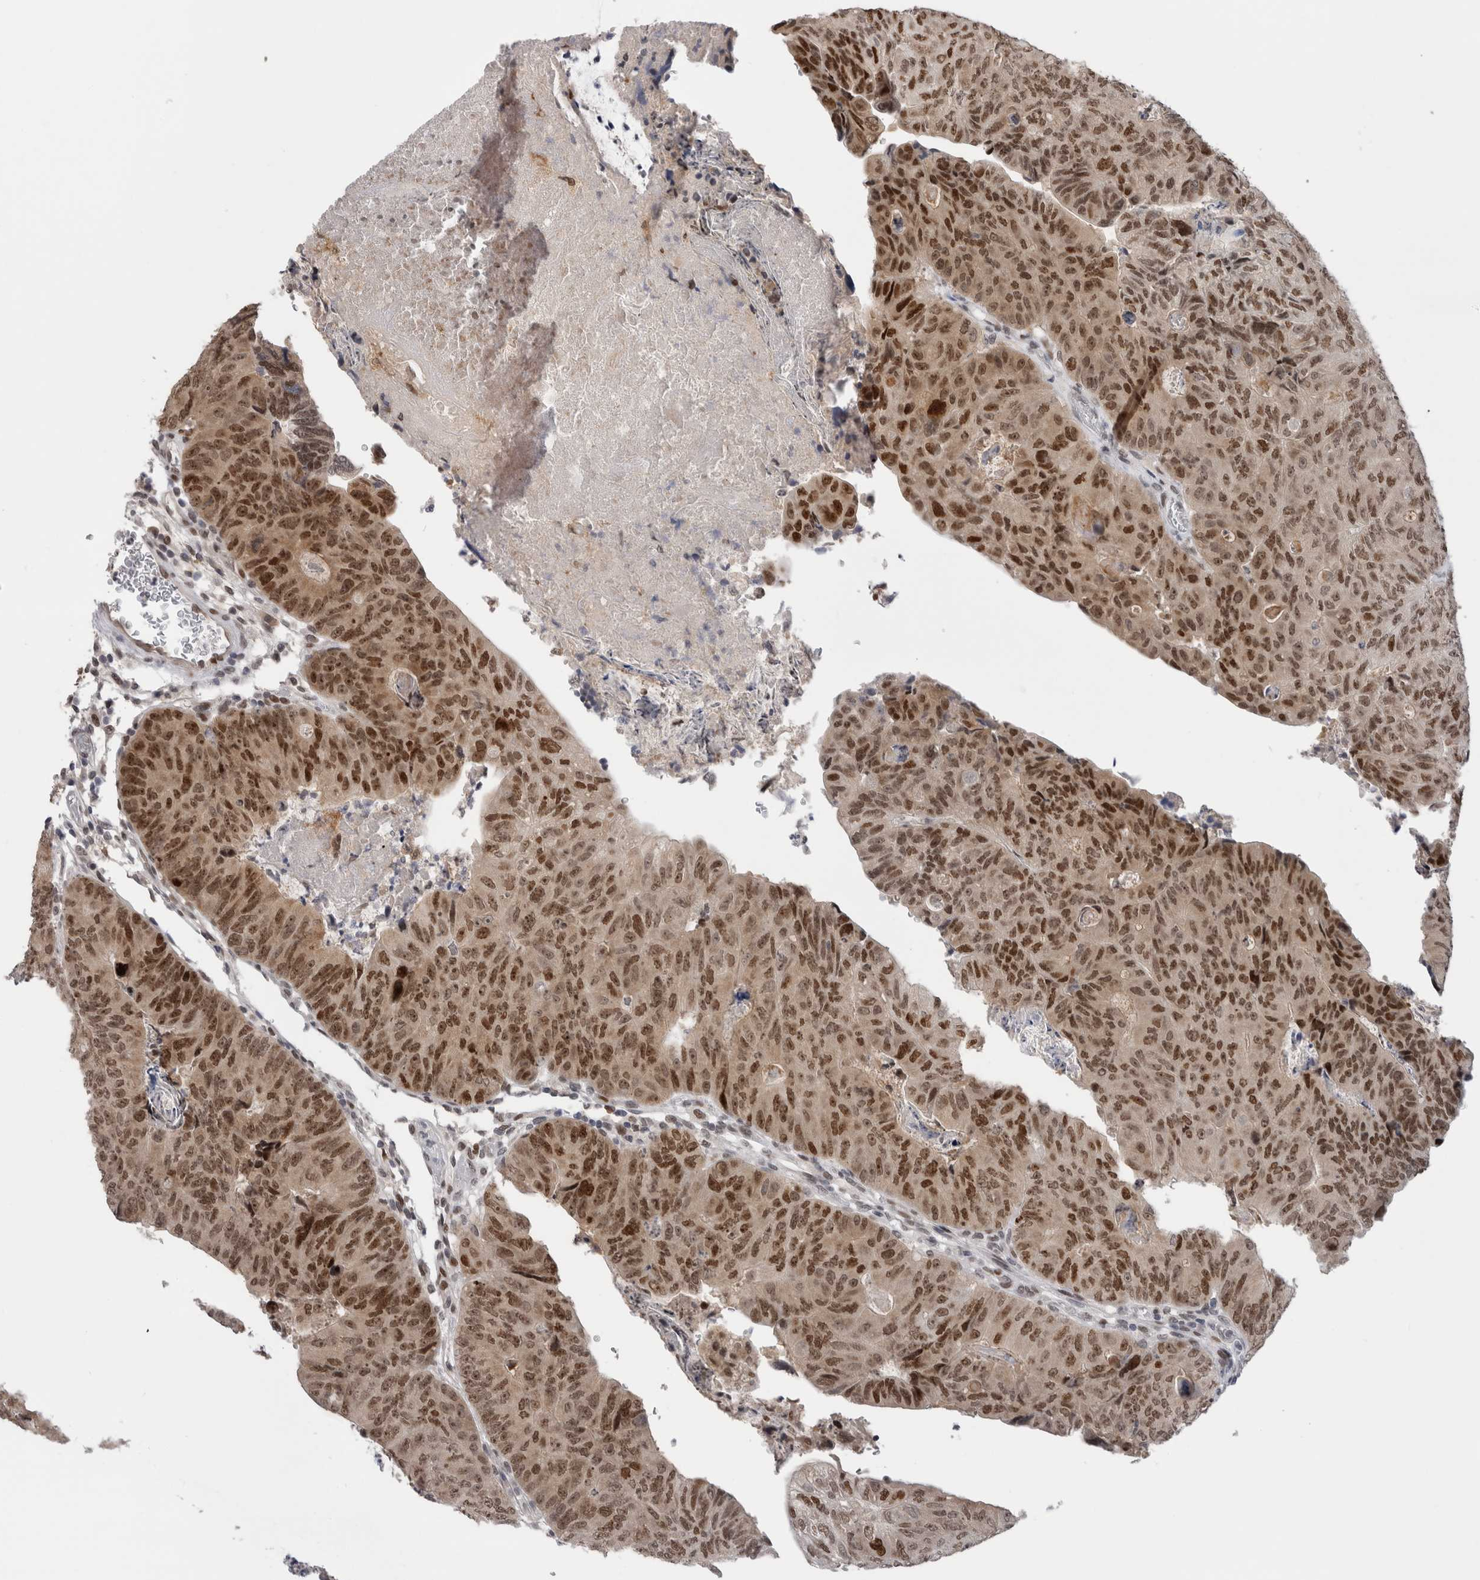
{"staining": {"intensity": "strong", "quantity": ">75%", "location": "nuclear"}, "tissue": "colorectal cancer", "cell_type": "Tumor cells", "image_type": "cancer", "snomed": [{"axis": "morphology", "description": "Adenocarcinoma, NOS"}, {"axis": "topography", "description": "Colon"}], "caption": "Strong nuclear protein positivity is appreciated in about >75% of tumor cells in adenocarcinoma (colorectal).", "gene": "ZNF521", "patient": {"sex": "female", "age": 67}}